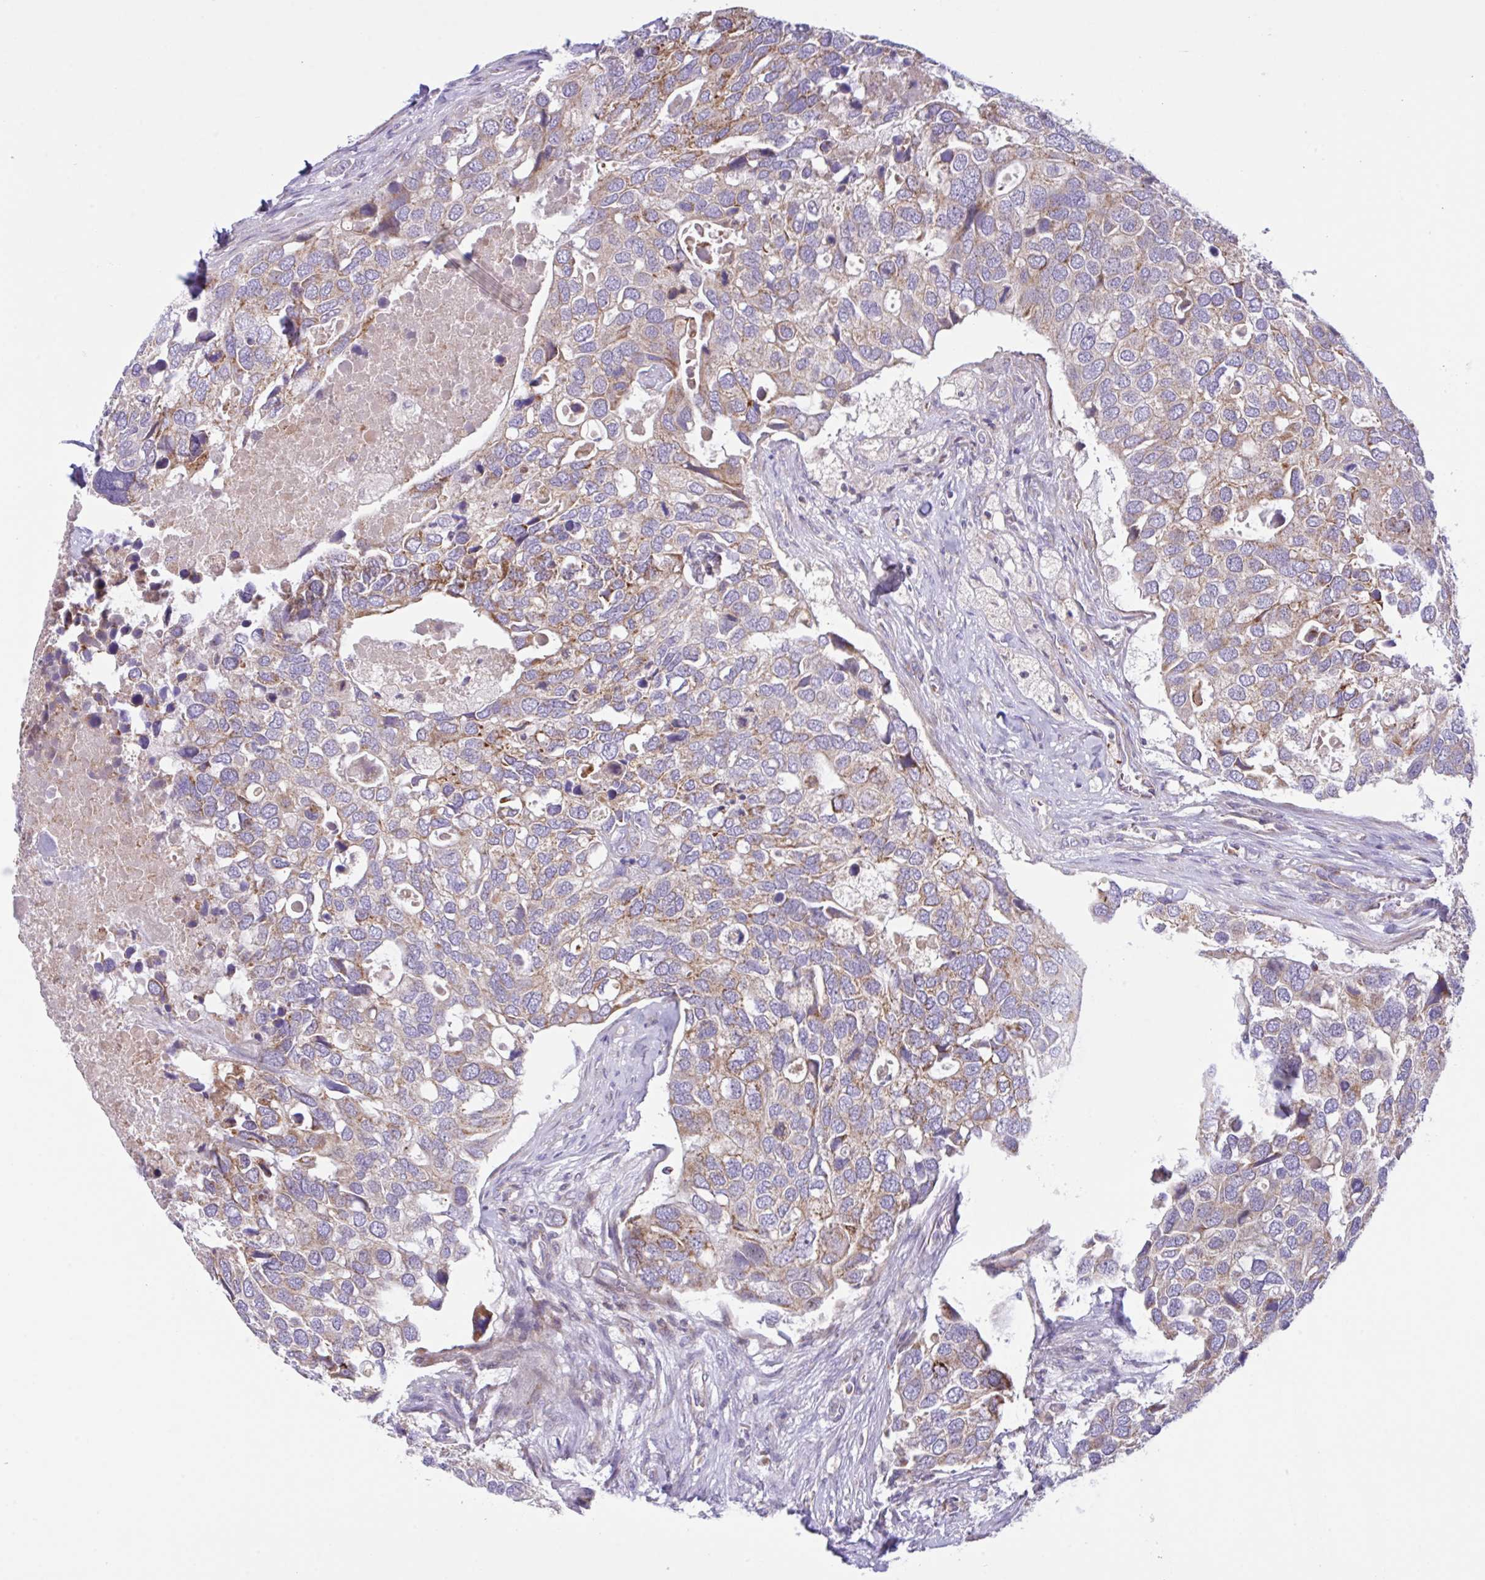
{"staining": {"intensity": "moderate", "quantity": "25%-75%", "location": "cytoplasmic/membranous"}, "tissue": "breast cancer", "cell_type": "Tumor cells", "image_type": "cancer", "snomed": [{"axis": "morphology", "description": "Duct carcinoma"}, {"axis": "topography", "description": "Breast"}], "caption": "Breast infiltrating ductal carcinoma was stained to show a protein in brown. There is medium levels of moderate cytoplasmic/membranous expression in approximately 25%-75% of tumor cells.", "gene": "CHDH", "patient": {"sex": "female", "age": 83}}